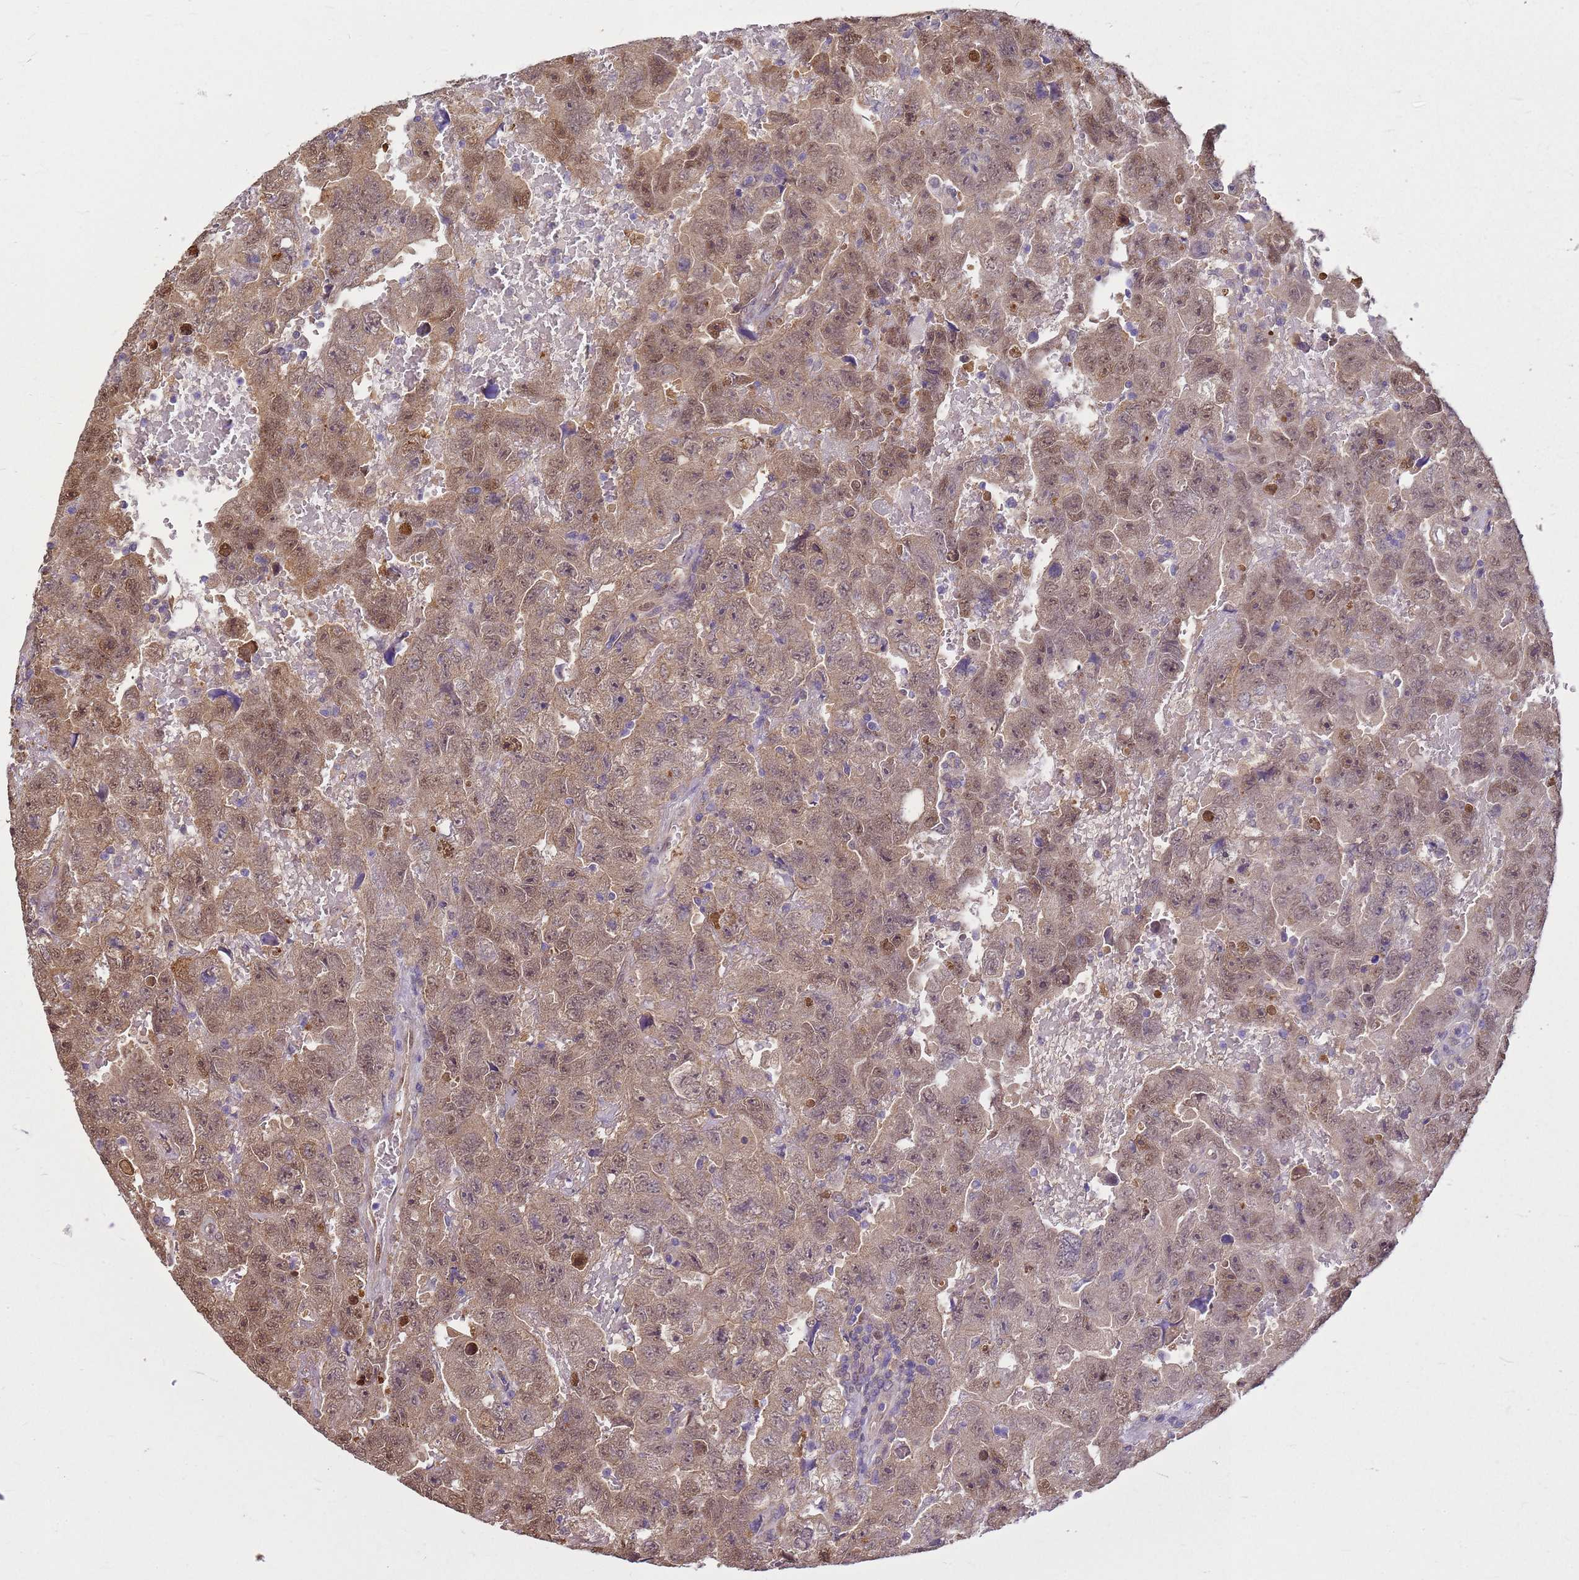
{"staining": {"intensity": "moderate", "quantity": ">75%", "location": "cytoplasmic/membranous,nuclear"}, "tissue": "testis cancer", "cell_type": "Tumor cells", "image_type": "cancer", "snomed": [{"axis": "morphology", "description": "Carcinoma, Embryonal, NOS"}, {"axis": "topography", "description": "Testis"}], "caption": "IHC photomicrograph of neoplastic tissue: testis cancer (embryonal carcinoma) stained using immunohistochemistry (IHC) demonstrates medium levels of moderate protein expression localized specifically in the cytoplasmic/membranous and nuclear of tumor cells, appearing as a cytoplasmic/membranous and nuclear brown color.", "gene": "YWHAE", "patient": {"sex": "male", "age": 45}}